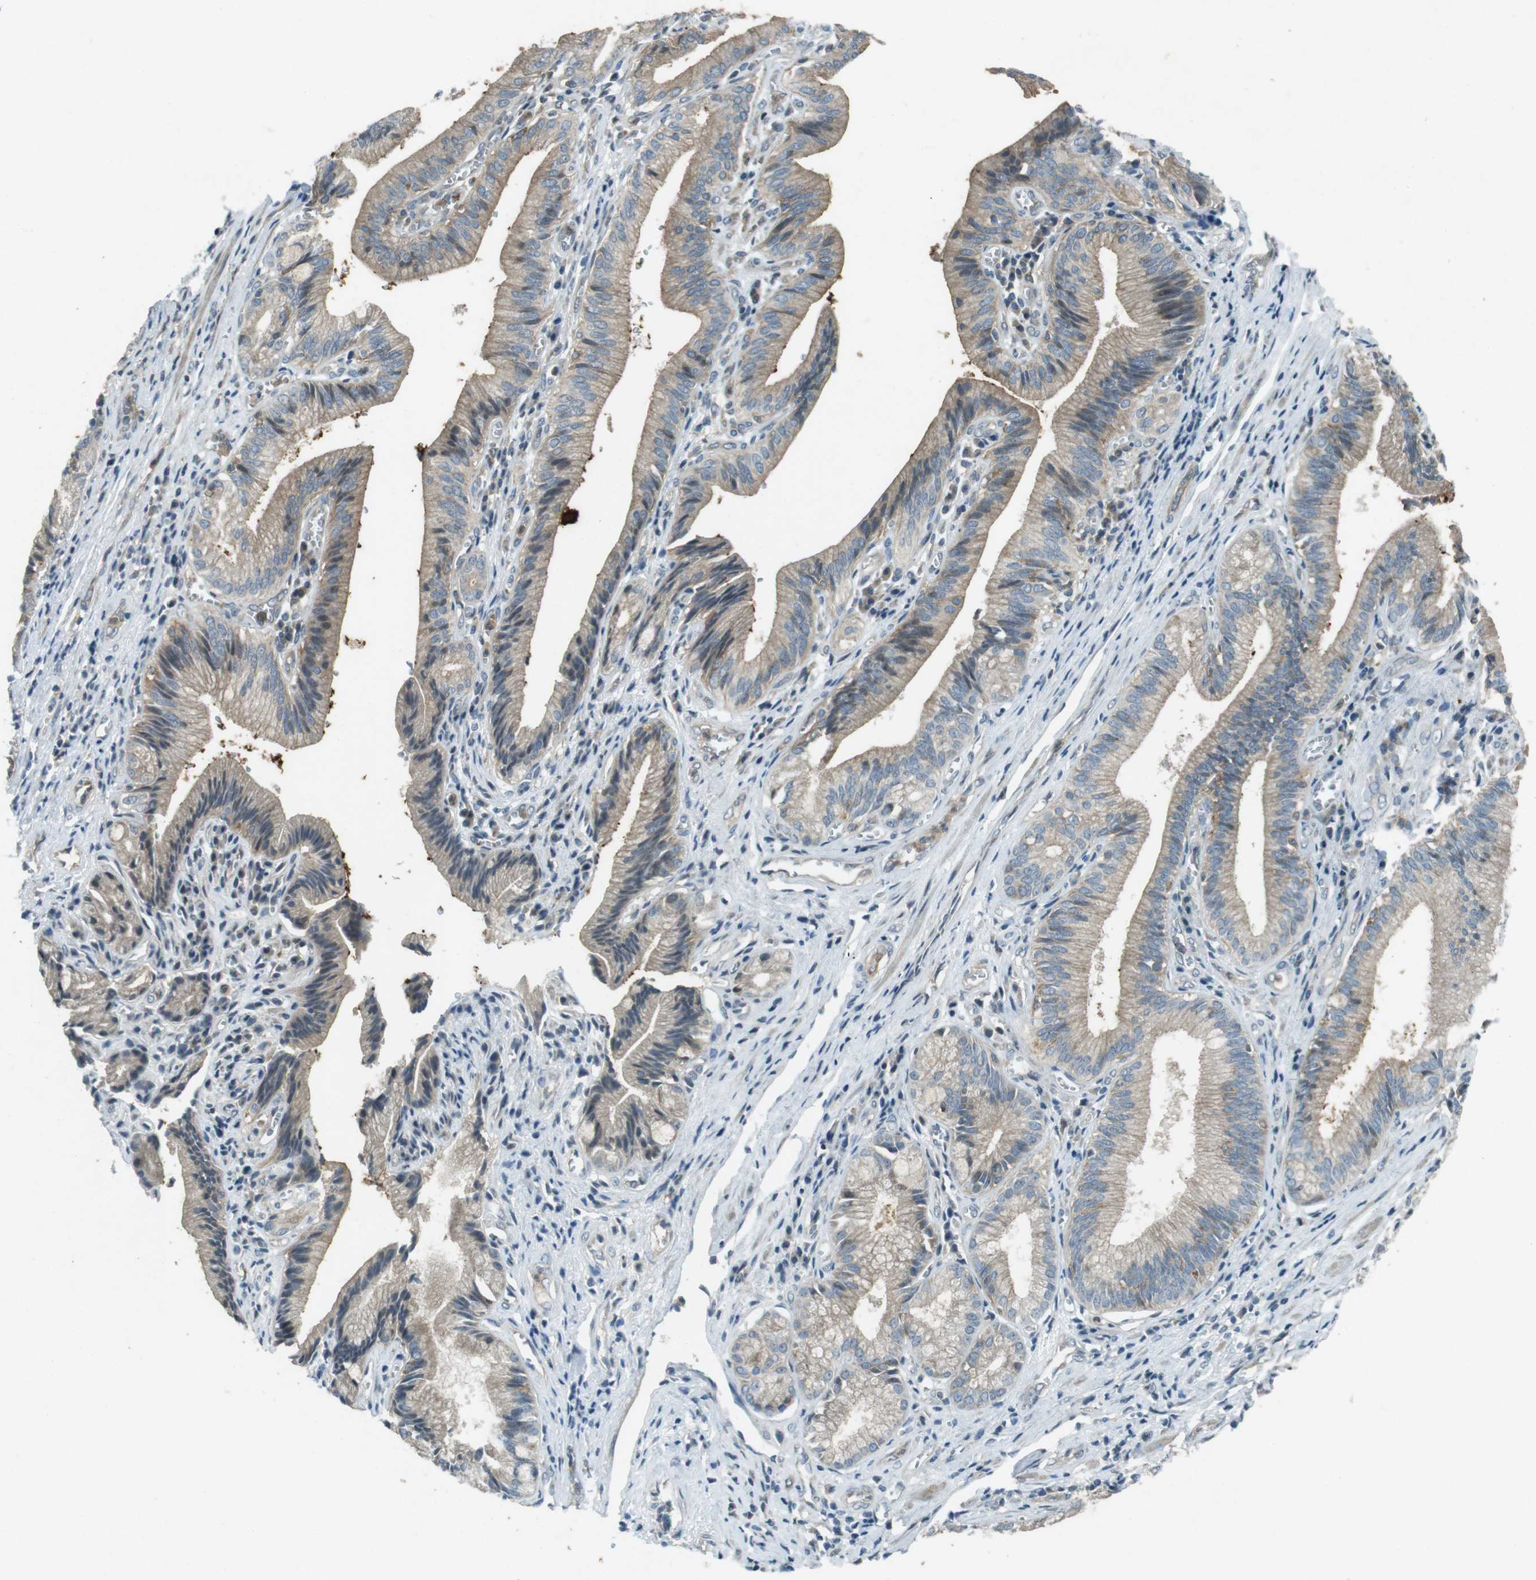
{"staining": {"intensity": "weak", "quantity": ">75%", "location": "cytoplasmic/membranous"}, "tissue": "pancreatic cancer", "cell_type": "Tumor cells", "image_type": "cancer", "snomed": [{"axis": "morphology", "description": "Adenocarcinoma, NOS"}, {"axis": "topography", "description": "Pancreas"}], "caption": "DAB (3,3'-diaminobenzidine) immunohistochemical staining of pancreatic cancer shows weak cytoplasmic/membranous protein staining in about >75% of tumor cells. (brown staining indicates protein expression, while blue staining denotes nuclei).", "gene": "ZYX", "patient": {"sex": "female", "age": 75}}